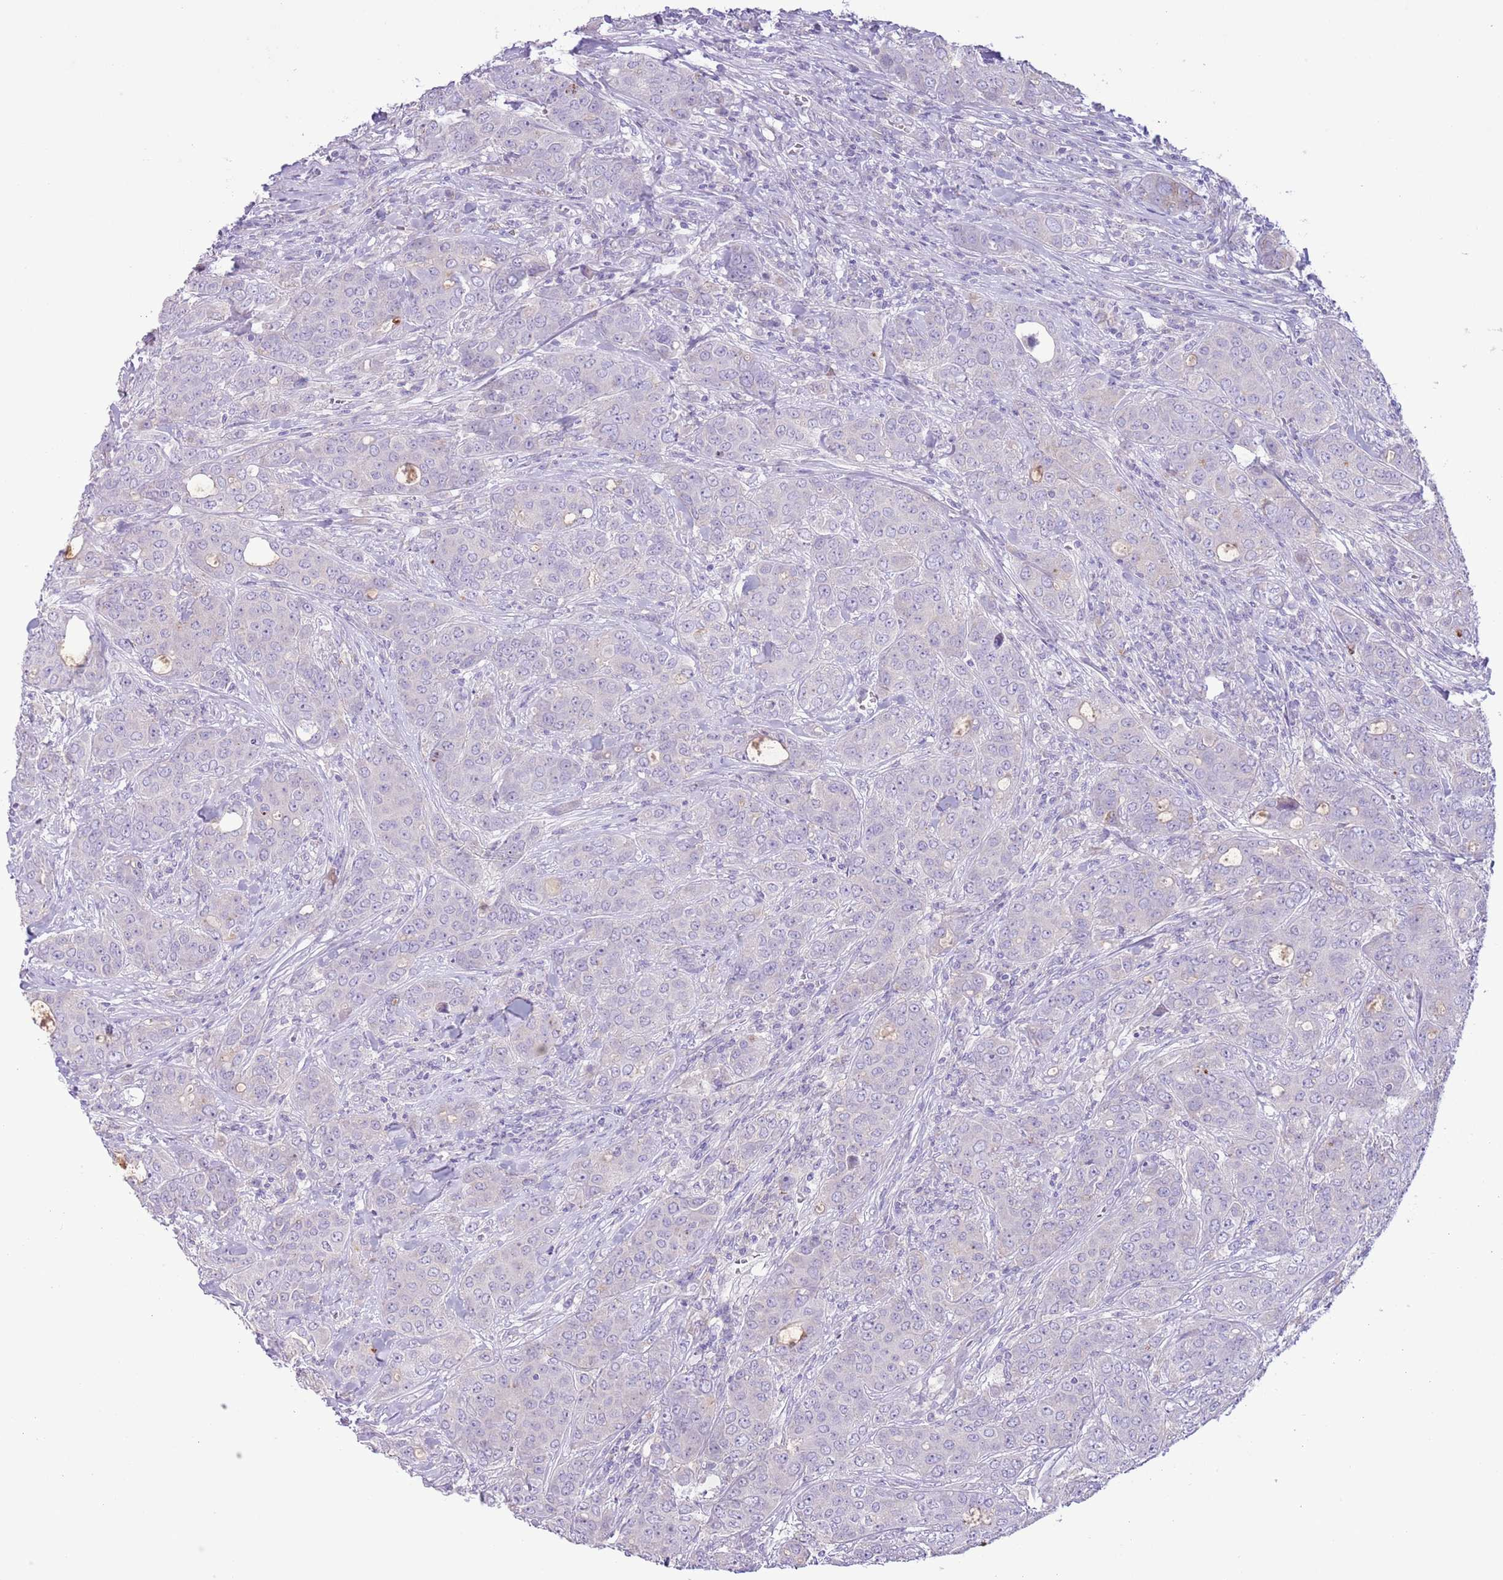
{"staining": {"intensity": "negative", "quantity": "none", "location": "none"}, "tissue": "breast cancer", "cell_type": "Tumor cells", "image_type": "cancer", "snomed": [{"axis": "morphology", "description": "Duct carcinoma"}, {"axis": "topography", "description": "Breast"}], "caption": "IHC of human breast cancer reveals no staining in tumor cells.", "gene": "ZNF697", "patient": {"sex": "female", "age": 43}}